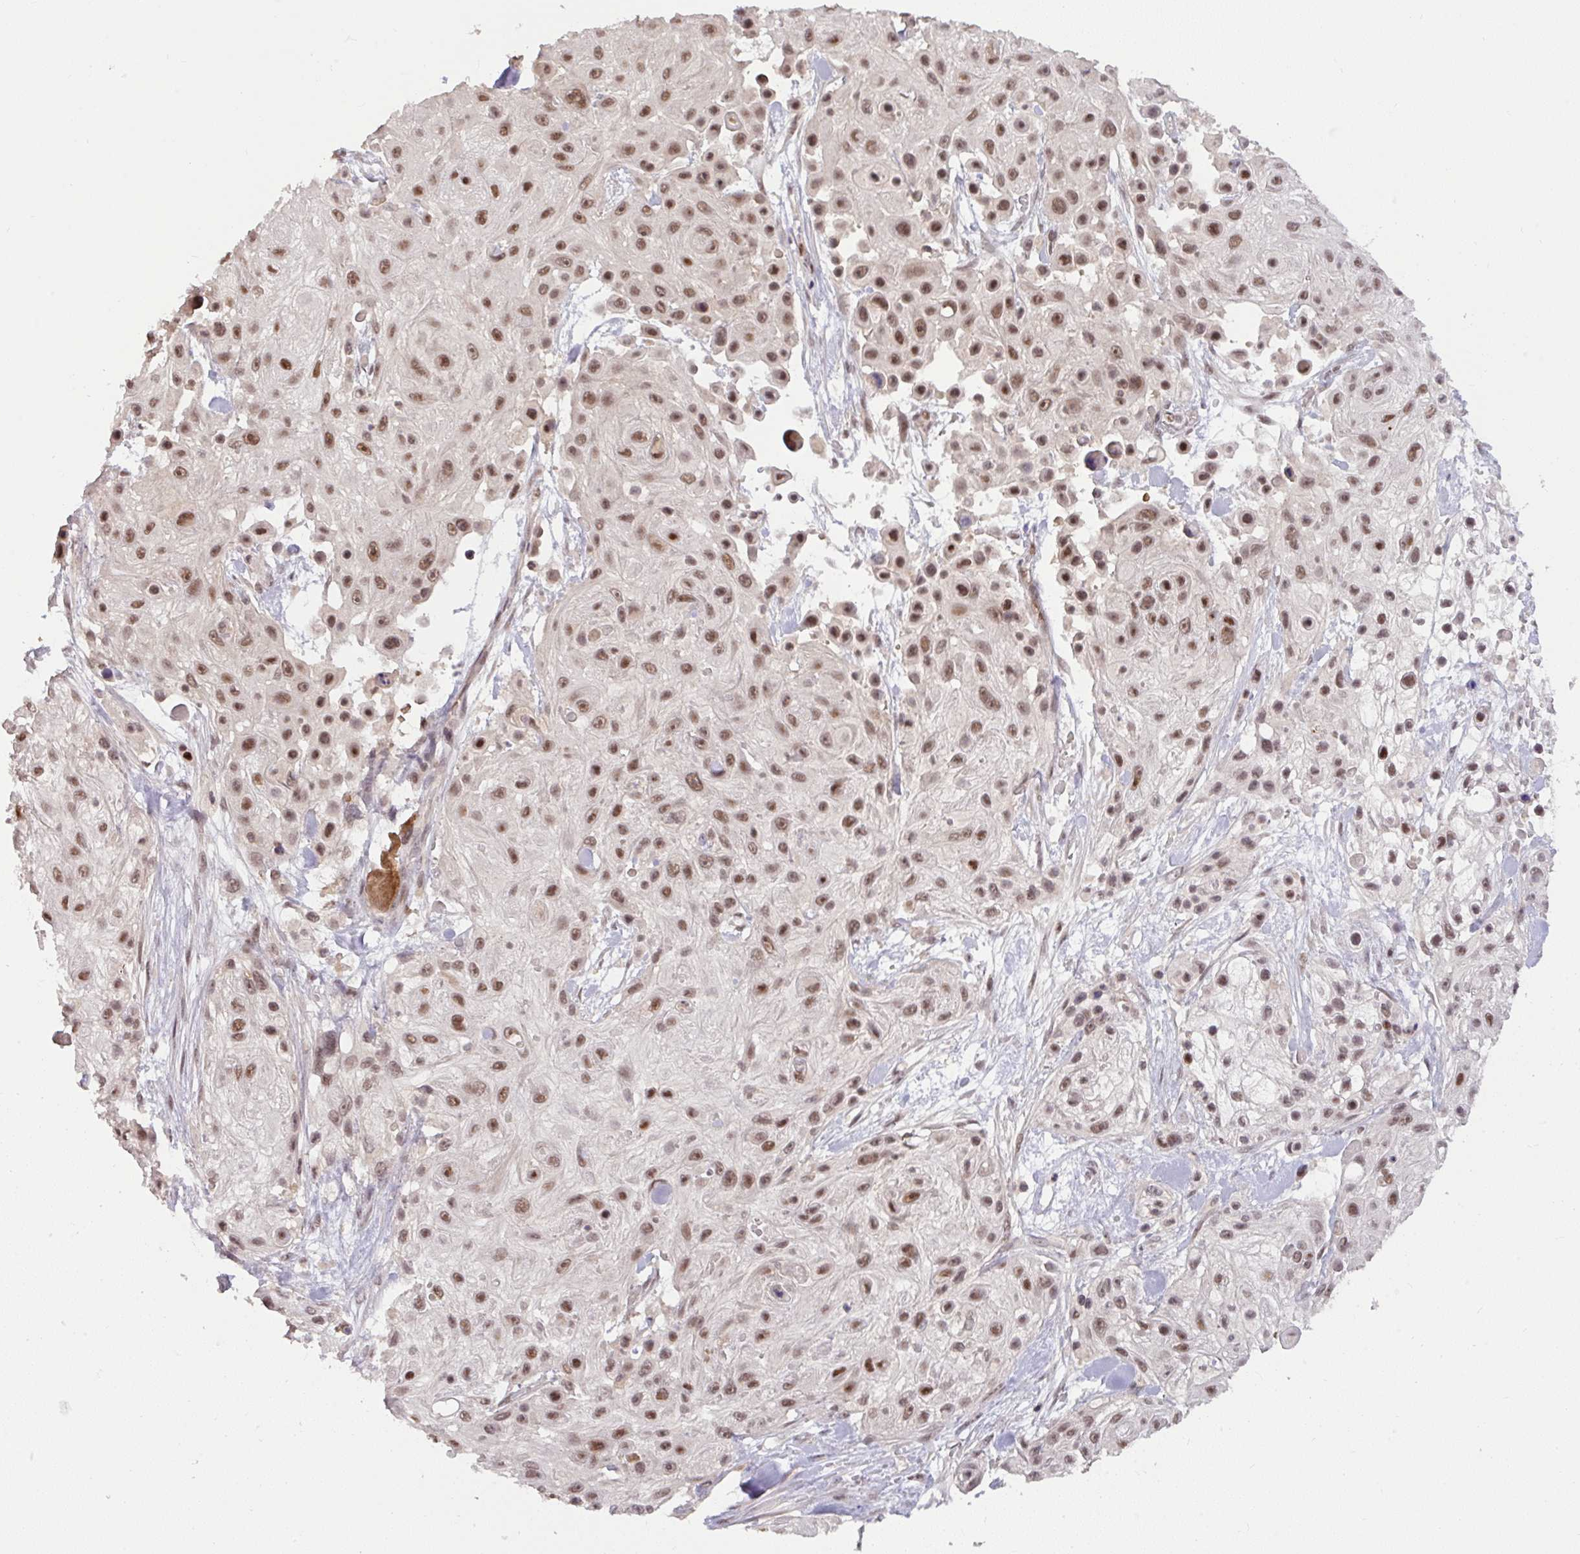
{"staining": {"intensity": "moderate", "quantity": ">75%", "location": "nuclear"}, "tissue": "skin cancer", "cell_type": "Tumor cells", "image_type": "cancer", "snomed": [{"axis": "morphology", "description": "Squamous cell carcinoma, NOS"}, {"axis": "topography", "description": "Skin"}], "caption": "The image exhibits a brown stain indicating the presence of a protein in the nuclear of tumor cells in squamous cell carcinoma (skin).", "gene": "KLF2", "patient": {"sex": "male", "age": 67}}